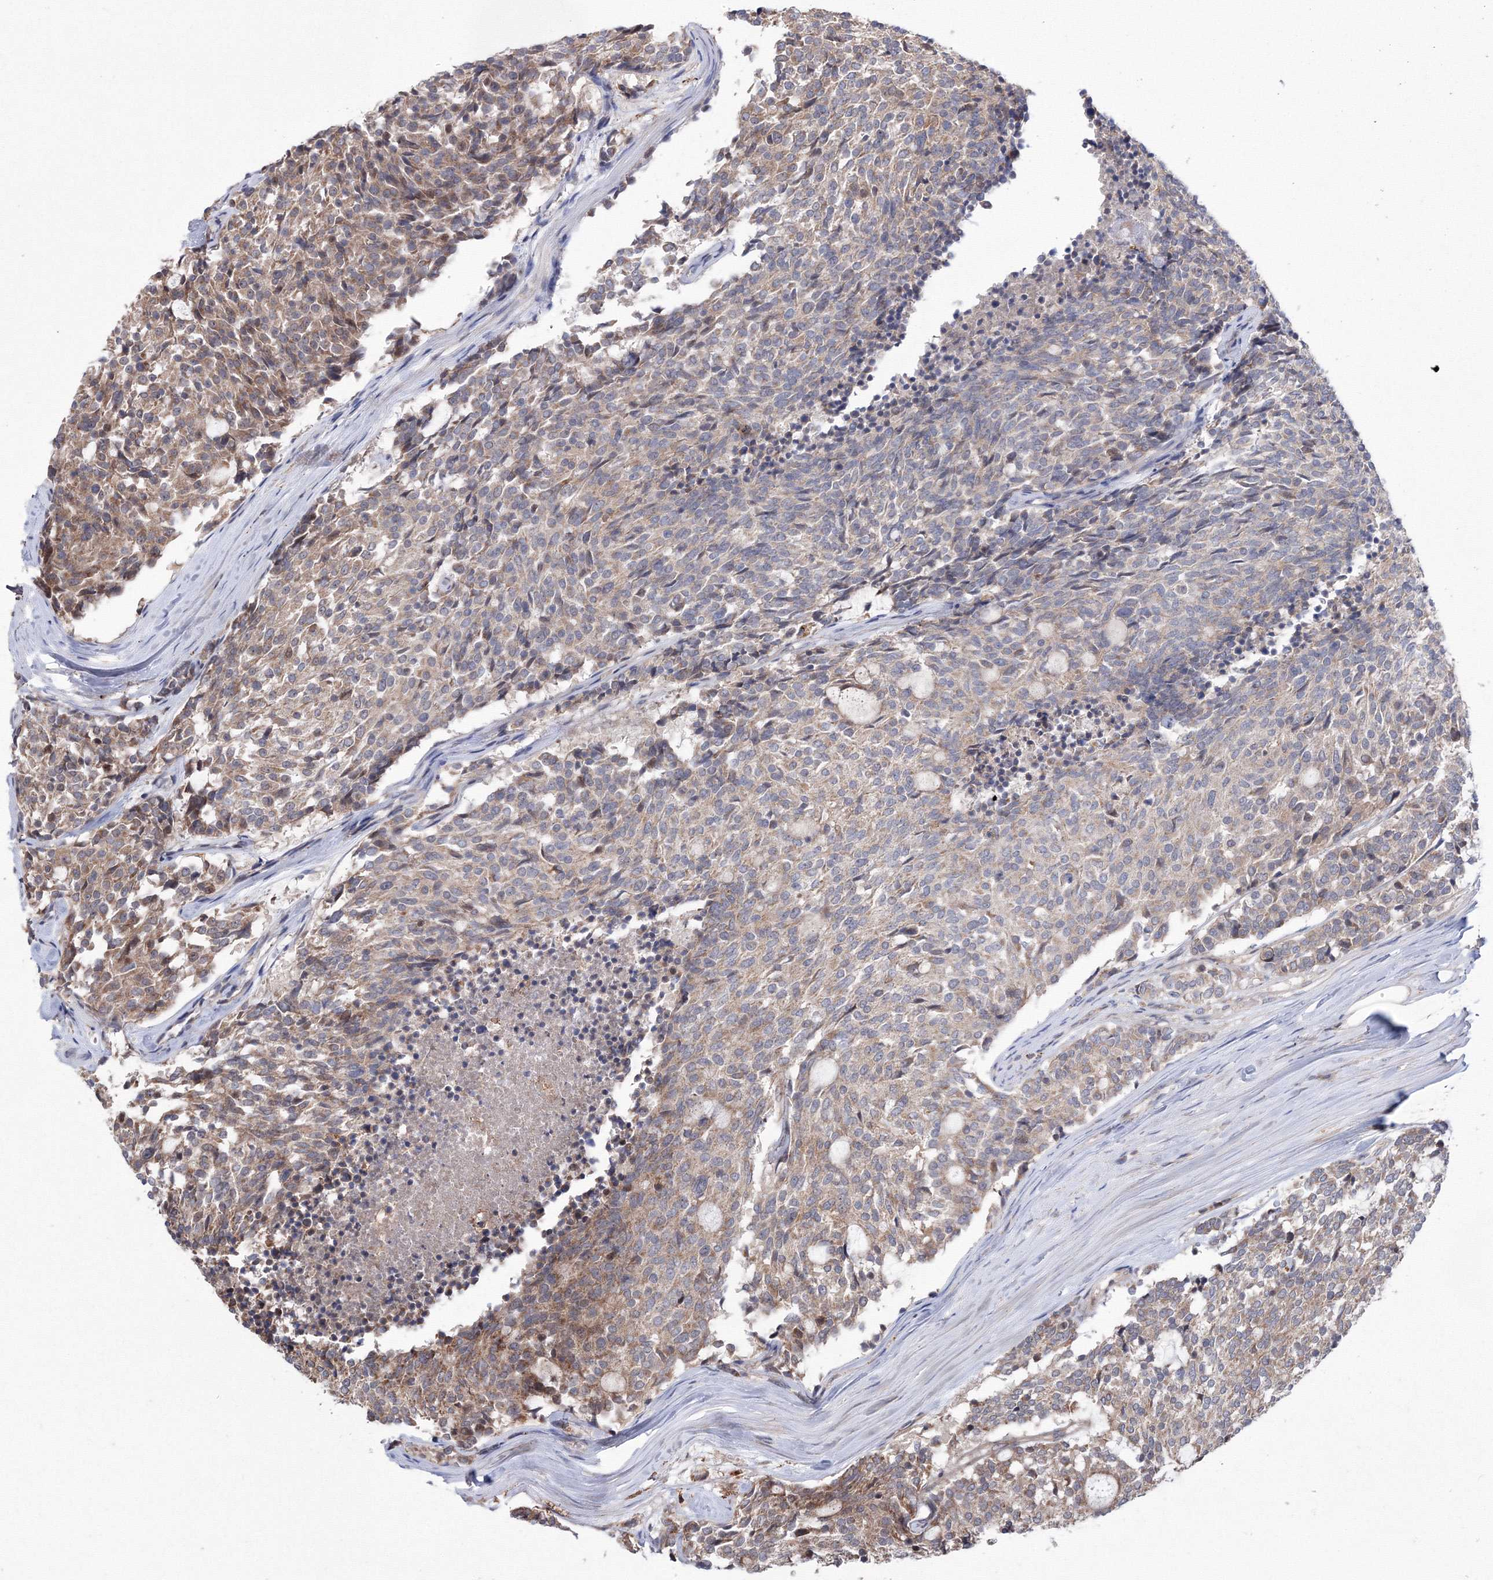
{"staining": {"intensity": "moderate", "quantity": "<25%", "location": "cytoplasmic/membranous"}, "tissue": "carcinoid", "cell_type": "Tumor cells", "image_type": "cancer", "snomed": [{"axis": "morphology", "description": "Carcinoid, malignant, NOS"}, {"axis": "topography", "description": "Pancreas"}], "caption": "This histopathology image reveals carcinoid stained with immunohistochemistry to label a protein in brown. The cytoplasmic/membranous of tumor cells show moderate positivity for the protein. Nuclei are counter-stained blue.", "gene": "RANBP3L", "patient": {"sex": "female", "age": 54}}